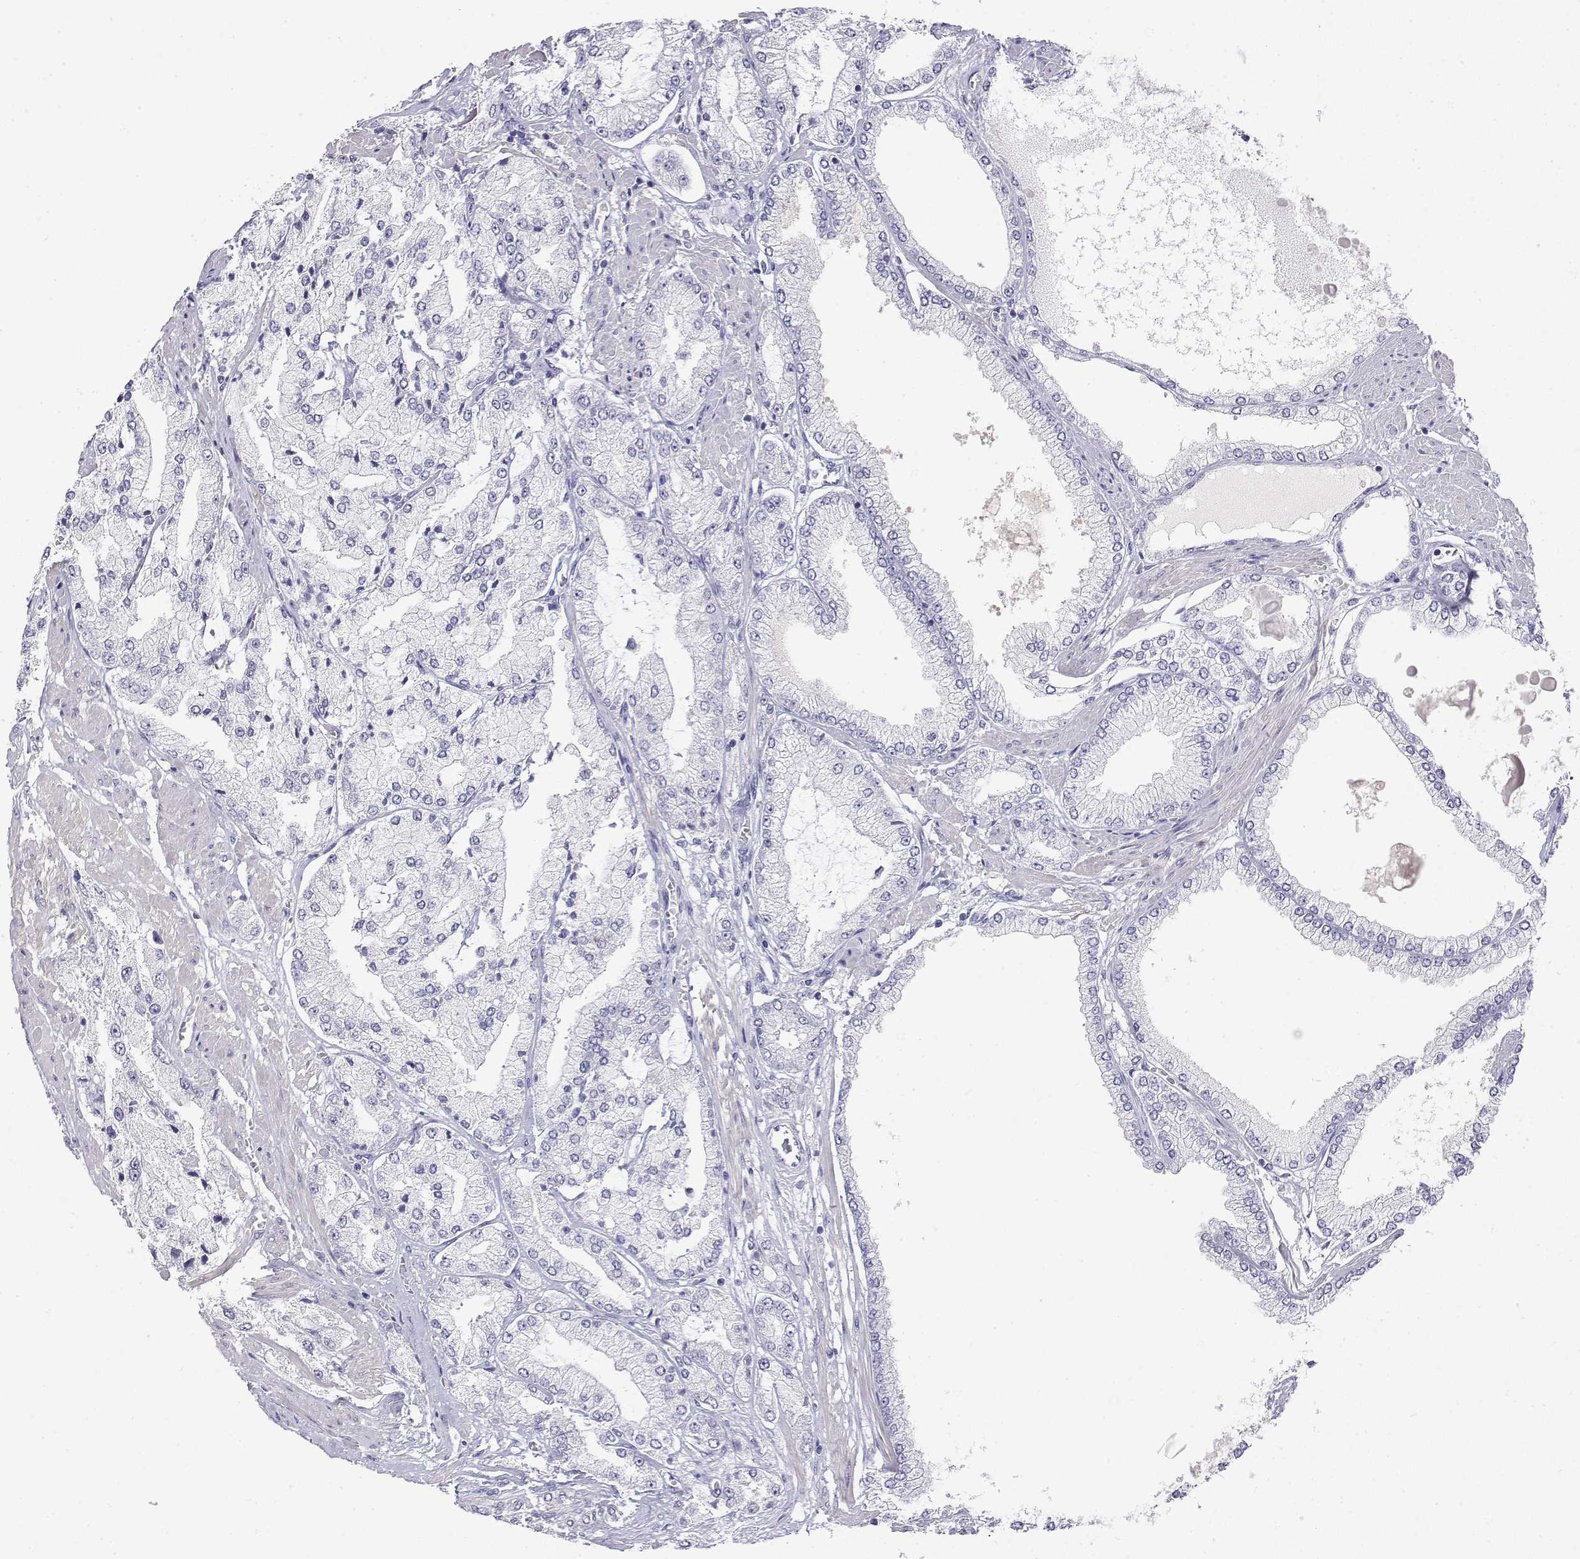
{"staining": {"intensity": "negative", "quantity": "none", "location": "none"}, "tissue": "prostate cancer", "cell_type": "Tumor cells", "image_type": "cancer", "snomed": [{"axis": "morphology", "description": "Adenocarcinoma, High grade"}, {"axis": "topography", "description": "Prostate"}], "caption": "Tumor cells are negative for protein expression in human high-grade adenocarcinoma (prostate).", "gene": "LY6D", "patient": {"sex": "male", "age": 68}}